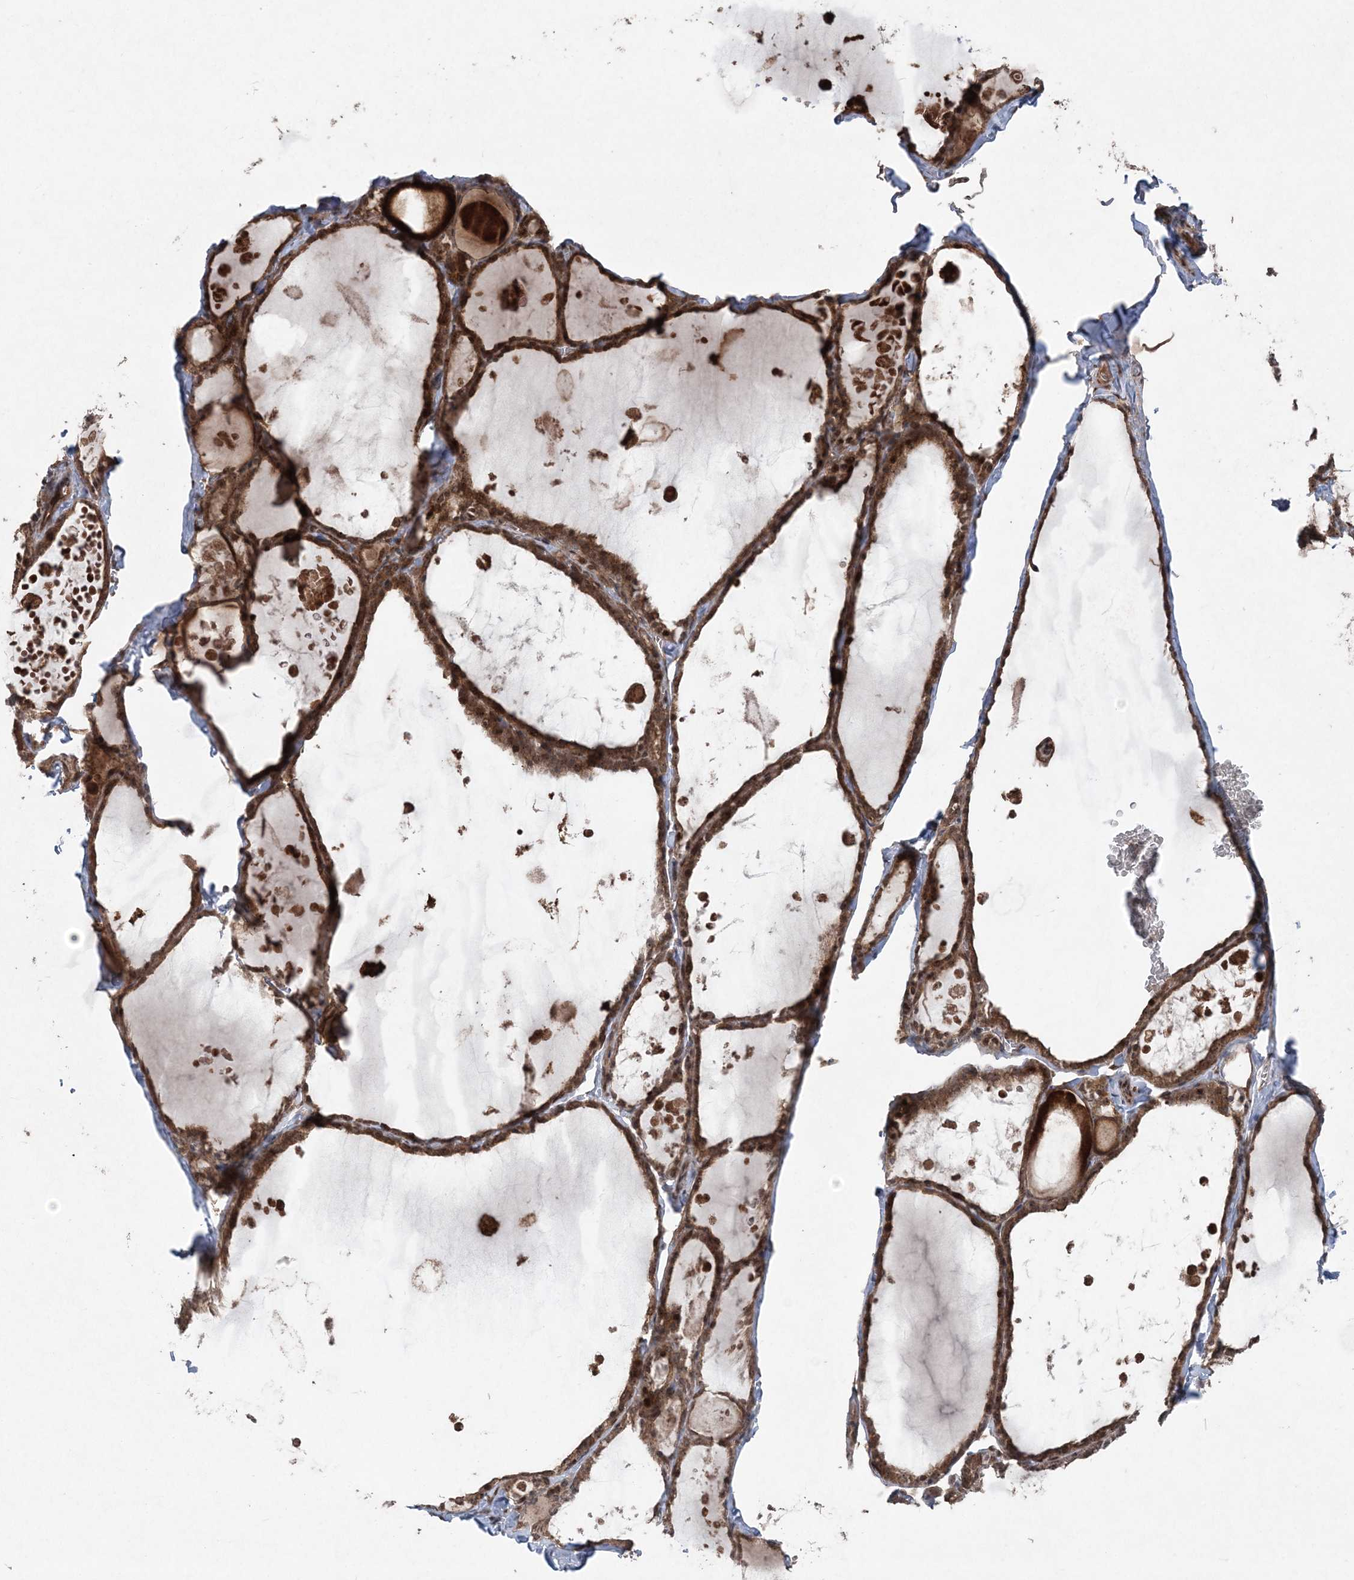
{"staining": {"intensity": "moderate", "quantity": ">75%", "location": "cytoplasmic/membranous"}, "tissue": "thyroid gland", "cell_type": "Glandular cells", "image_type": "normal", "snomed": [{"axis": "morphology", "description": "Normal tissue, NOS"}, {"axis": "topography", "description": "Thyroid gland"}], "caption": "Immunohistochemistry (DAB) staining of normal human thyroid gland exhibits moderate cytoplasmic/membranous protein staining in approximately >75% of glandular cells.", "gene": "SERINC1", "patient": {"sex": "male", "age": 56}}